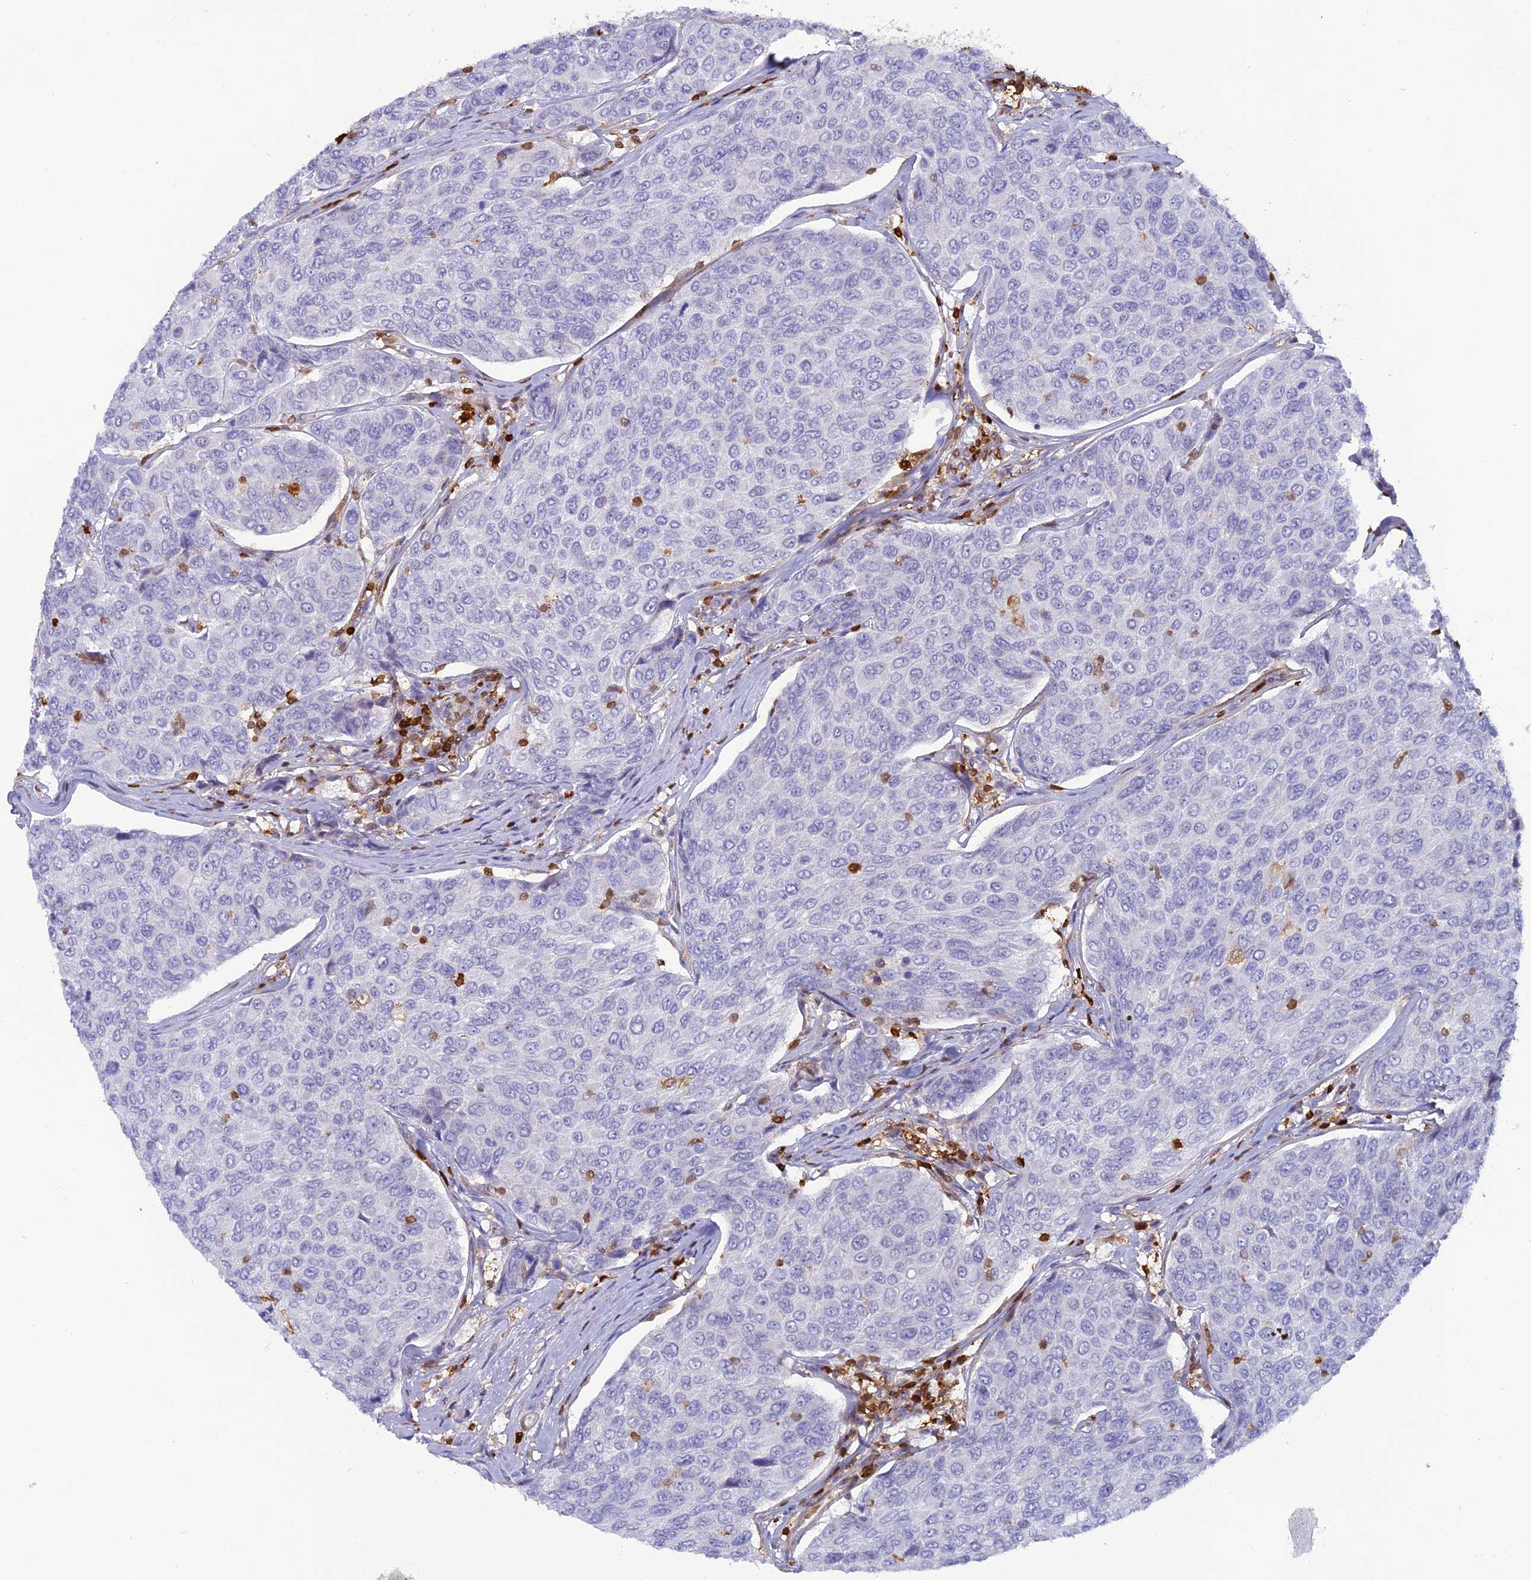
{"staining": {"intensity": "negative", "quantity": "none", "location": "none"}, "tissue": "breast cancer", "cell_type": "Tumor cells", "image_type": "cancer", "snomed": [{"axis": "morphology", "description": "Duct carcinoma"}, {"axis": "topography", "description": "Breast"}], "caption": "High magnification brightfield microscopy of breast cancer (intraductal carcinoma) stained with DAB (brown) and counterstained with hematoxylin (blue): tumor cells show no significant expression.", "gene": "PGBD4", "patient": {"sex": "female", "age": 55}}